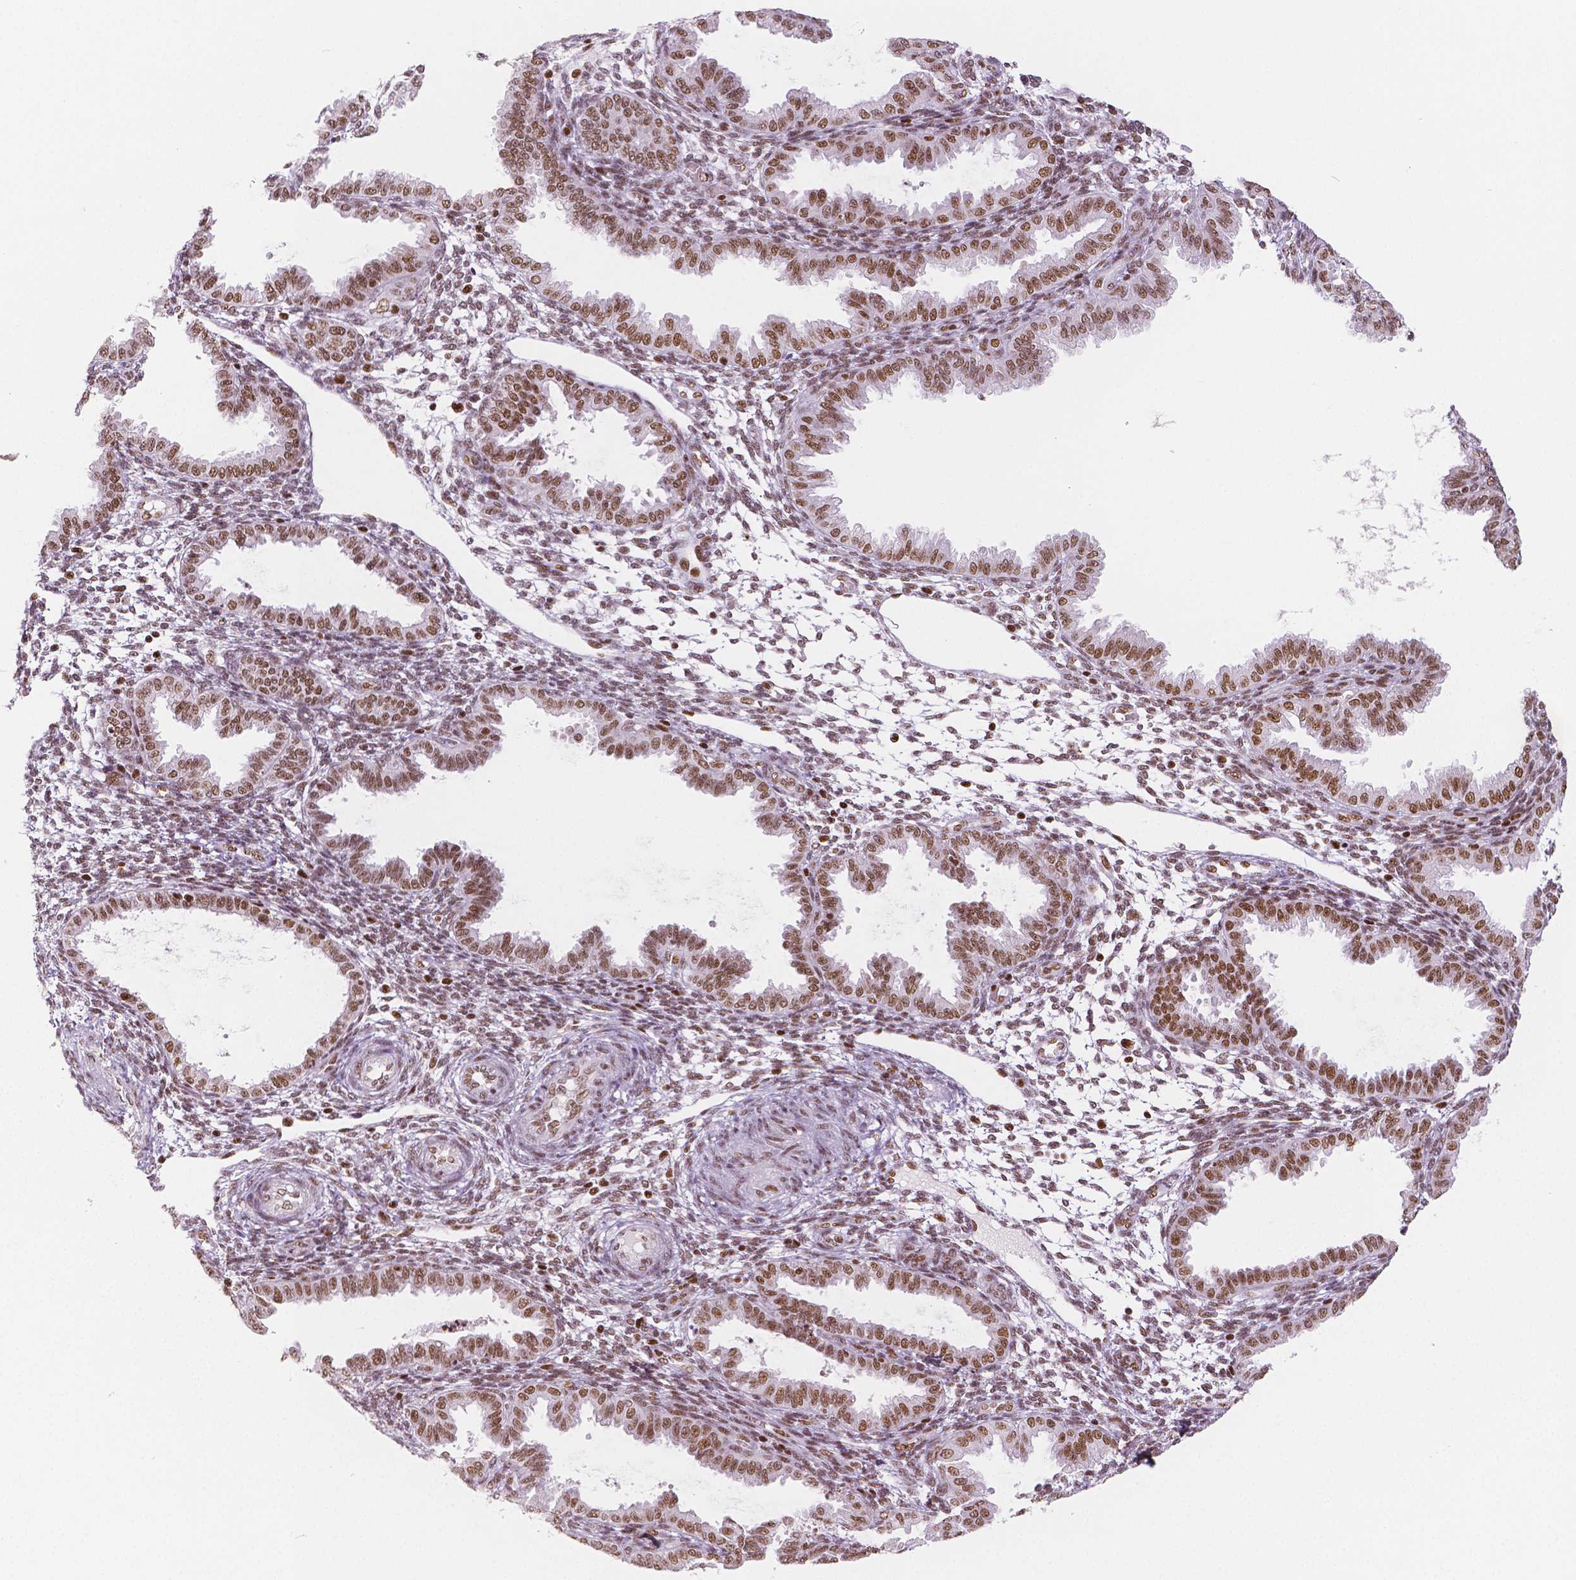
{"staining": {"intensity": "moderate", "quantity": ">75%", "location": "nuclear"}, "tissue": "endometrium", "cell_type": "Cells in endometrial stroma", "image_type": "normal", "snomed": [{"axis": "morphology", "description": "Normal tissue, NOS"}, {"axis": "topography", "description": "Endometrium"}], "caption": "The image shows staining of benign endometrium, revealing moderate nuclear protein staining (brown color) within cells in endometrial stroma.", "gene": "HDAC1", "patient": {"sex": "female", "age": 33}}